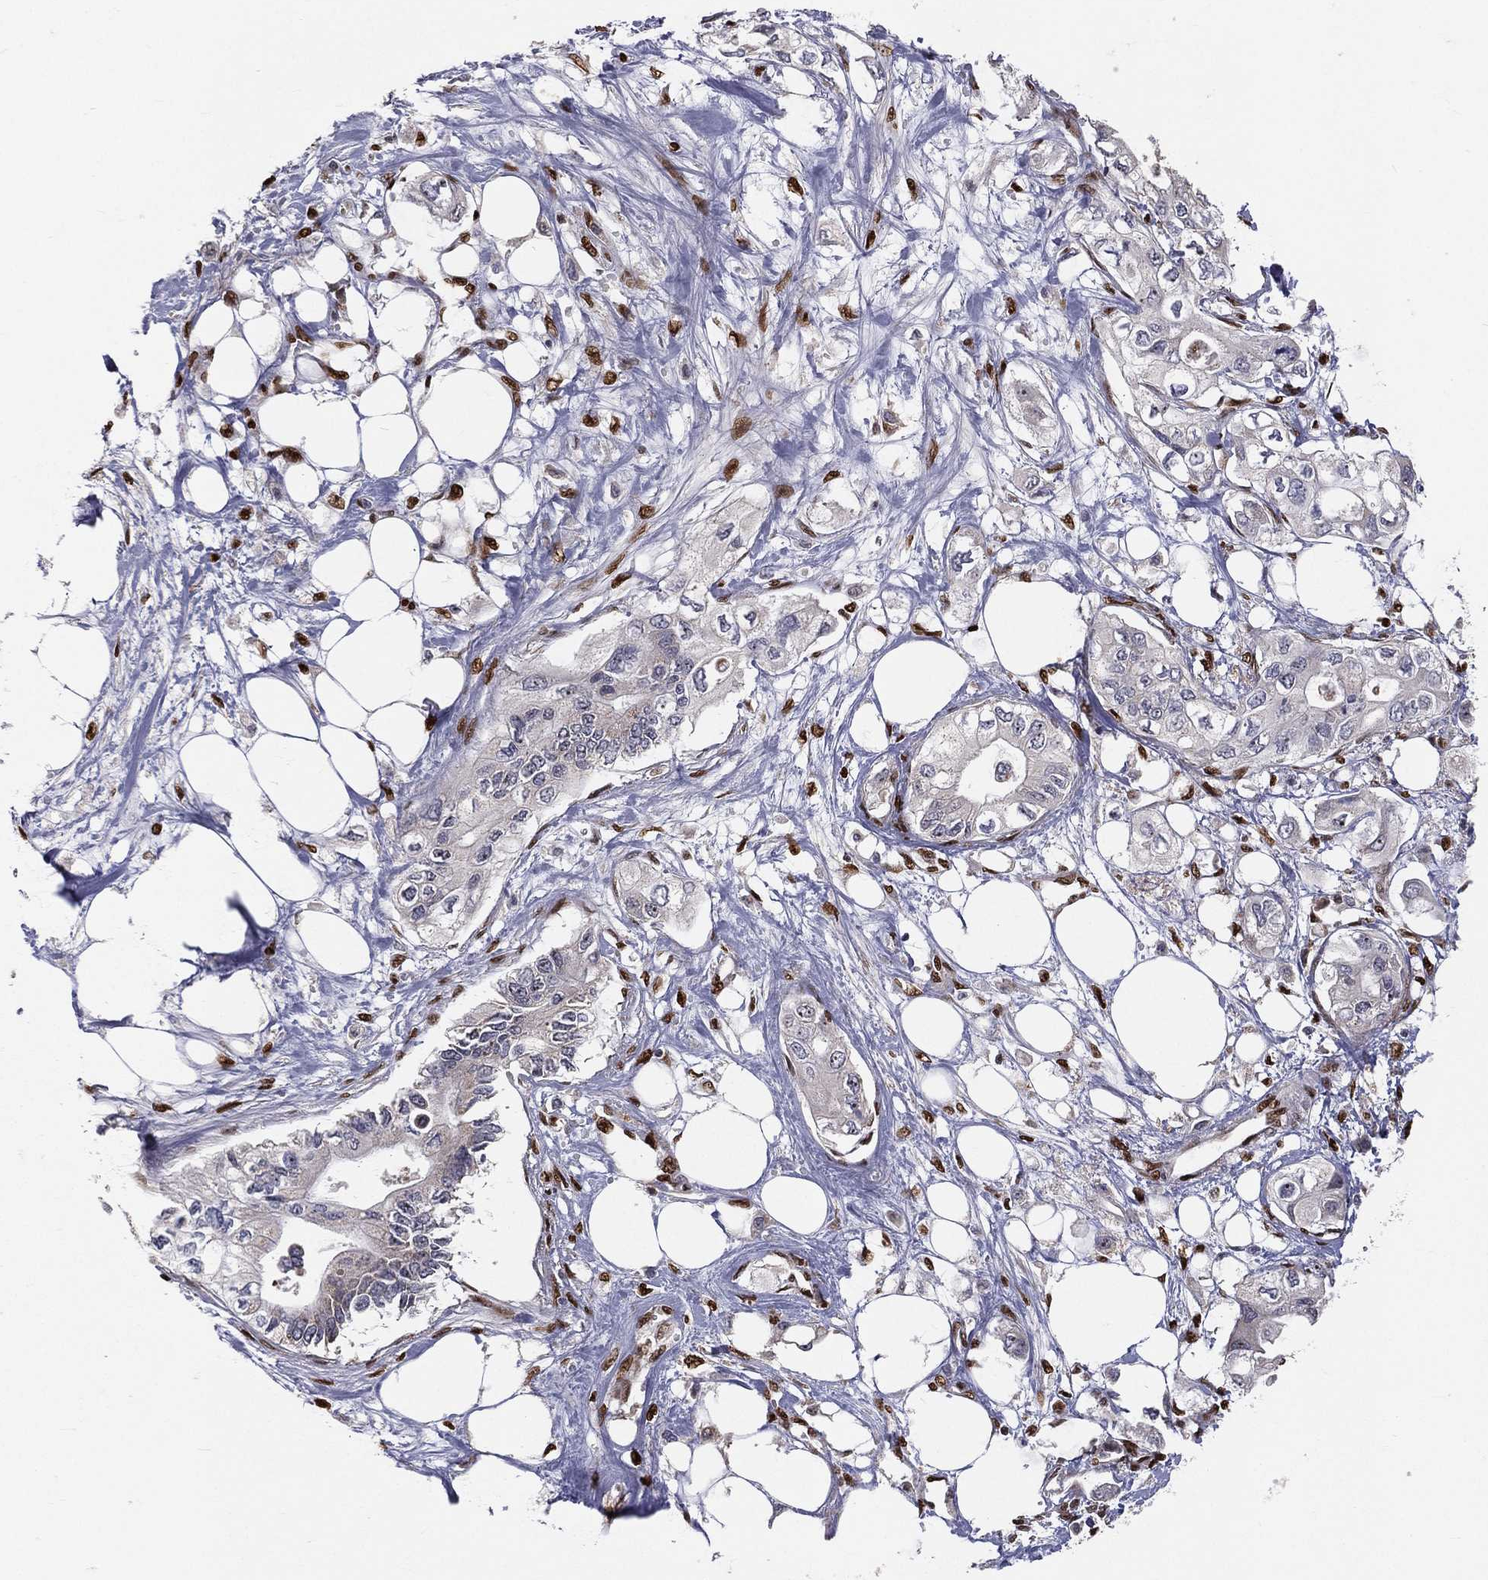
{"staining": {"intensity": "negative", "quantity": "none", "location": "none"}, "tissue": "pancreatic cancer", "cell_type": "Tumor cells", "image_type": "cancer", "snomed": [{"axis": "morphology", "description": "Adenocarcinoma, NOS"}, {"axis": "topography", "description": "Pancreas"}], "caption": "An immunohistochemistry (IHC) micrograph of pancreatic adenocarcinoma is shown. There is no staining in tumor cells of pancreatic adenocarcinoma.", "gene": "ZEB1", "patient": {"sex": "female", "age": 63}}